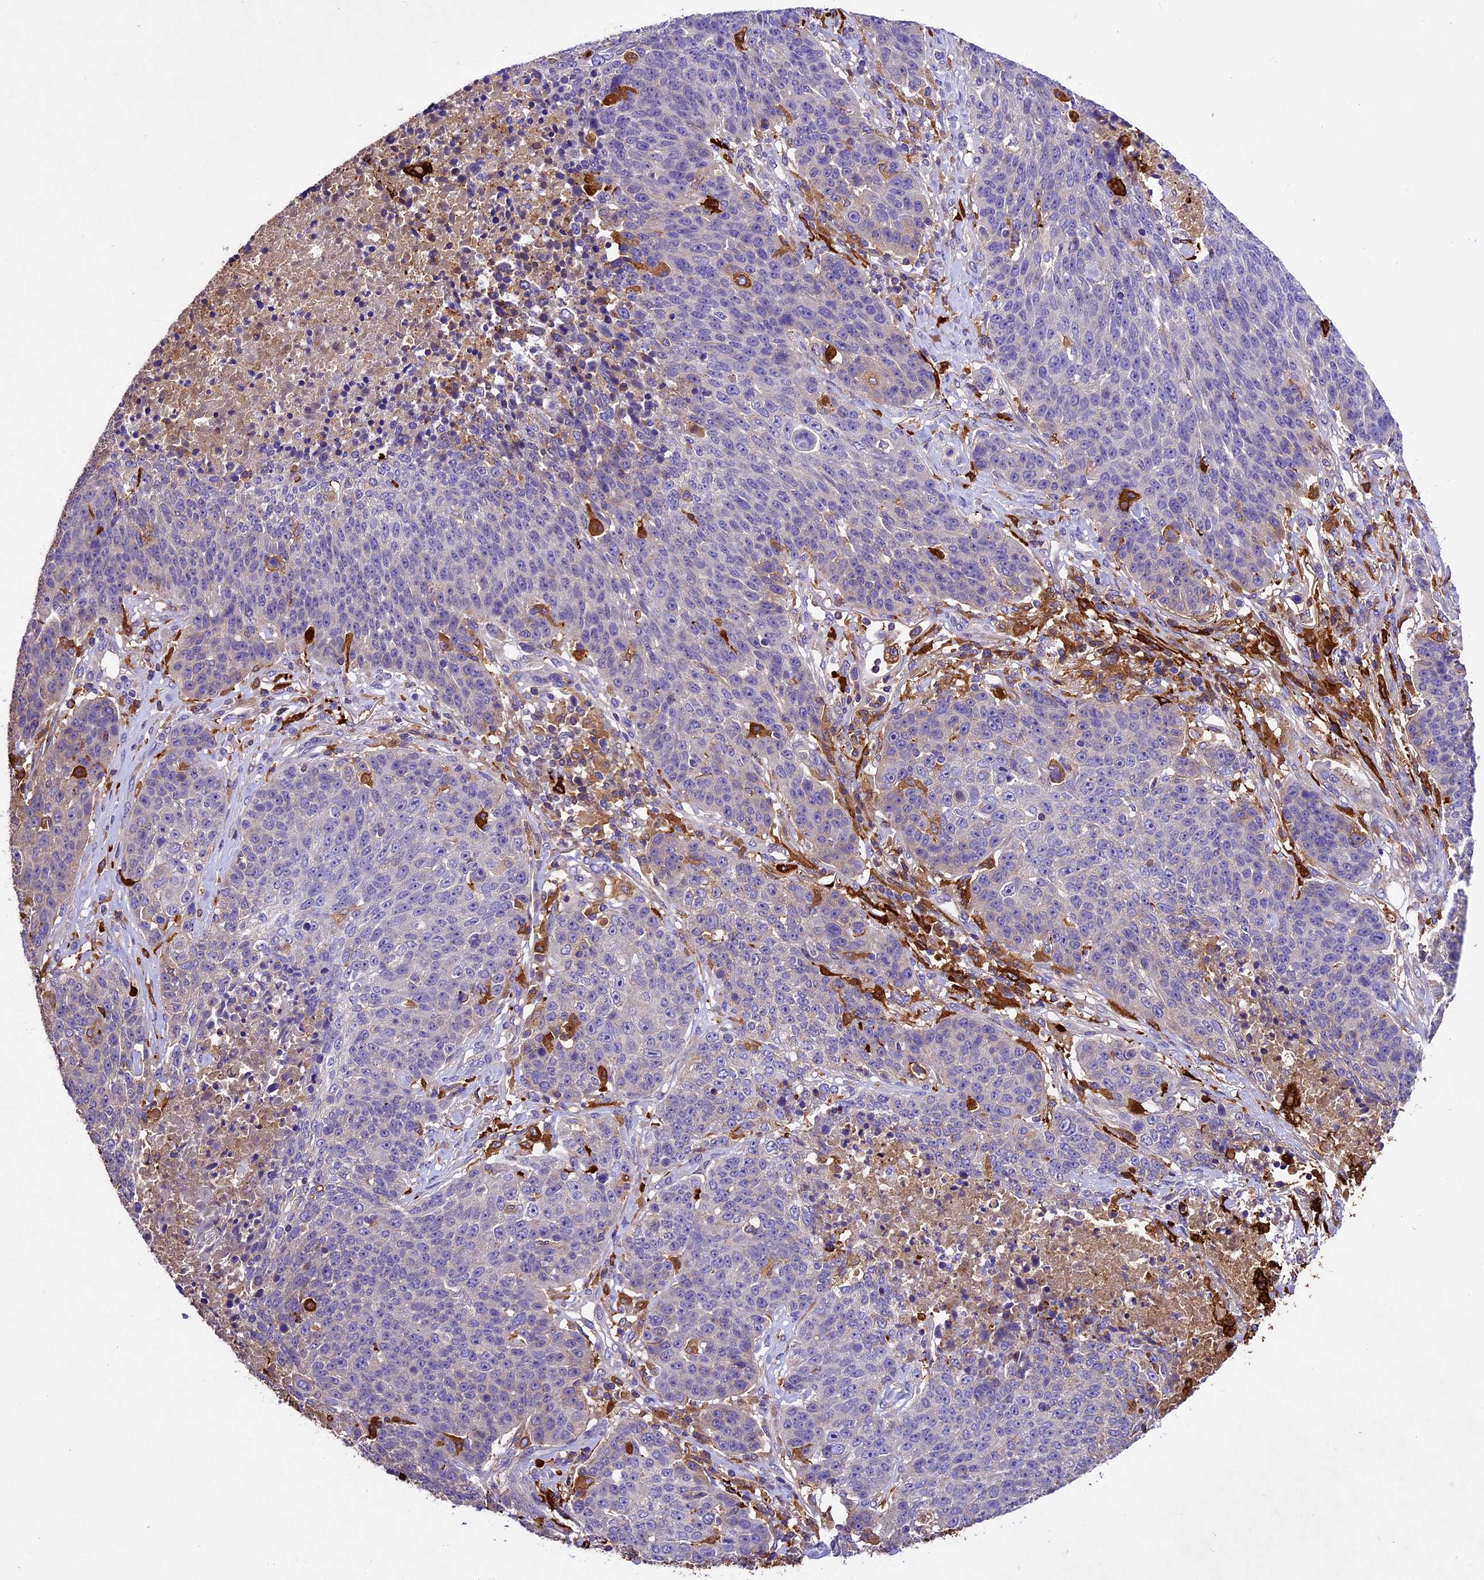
{"staining": {"intensity": "negative", "quantity": "none", "location": "none"}, "tissue": "lung cancer", "cell_type": "Tumor cells", "image_type": "cancer", "snomed": [{"axis": "morphology", "description": "Normal tissue, NOS"}, {"axis": "morphology", "description": "Squamous cell carcinoma, NOS"}, {"axis": "topography", "description": "Lymph node"}, {"axis": "topography", "description": "Lung"}], "caption": "Immunohistochemistry (IHC) image of human squamous cell carcinoma (lung) stained for a protein (brown), which exhibits no expression in tumor cells.", "gene": "CILP2", "patient": {"sex": "male", "age": 66}}